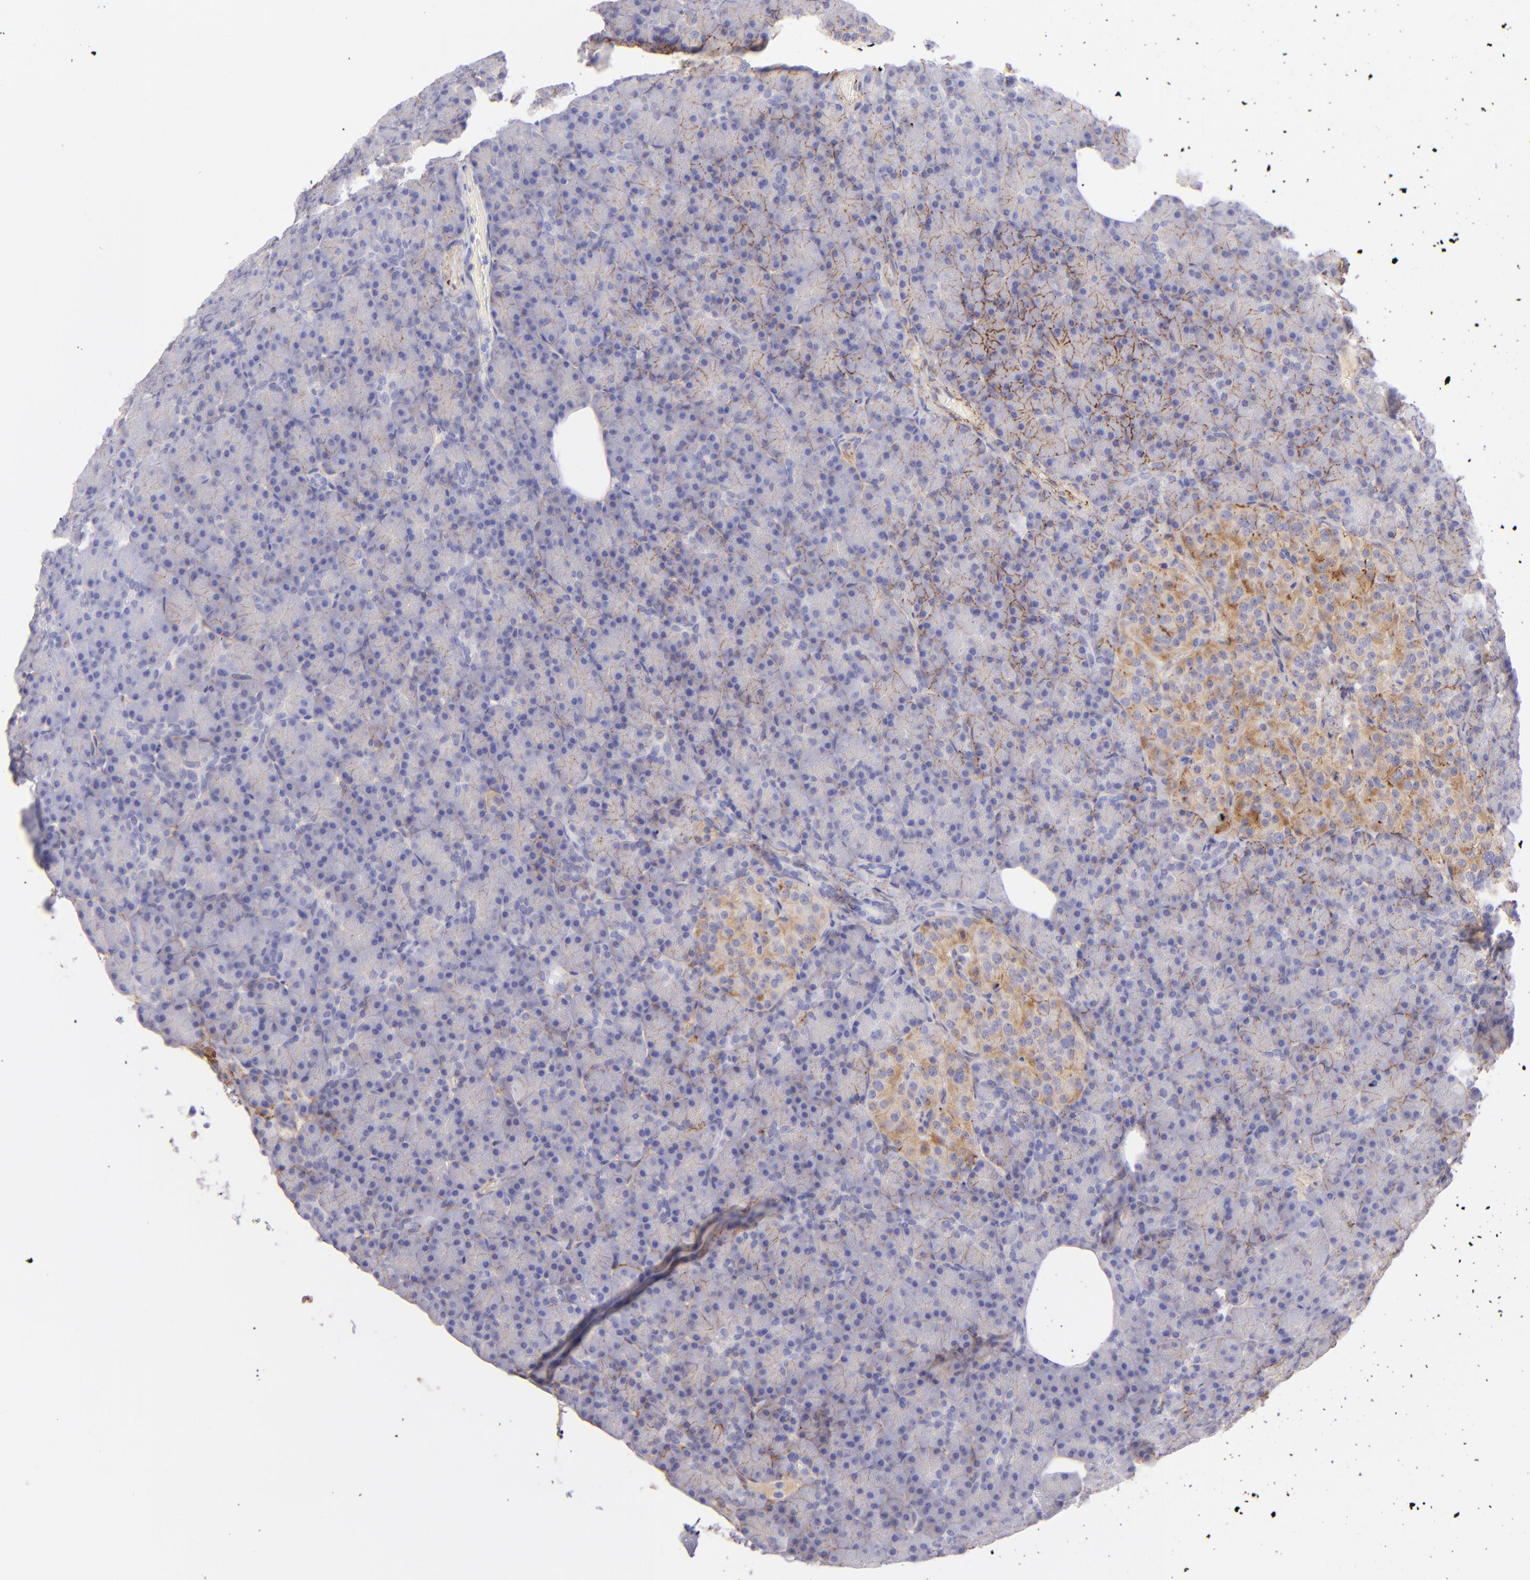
{"staining": {"intensity": "weak", "quantity": "25%-75%", "location": "cytoplasmic/membranous"}, "tissue": "pancreas", "cell_type": "Exocrine glandular cells", "image_type": "normal", "snomed": [{"axis": "morphology", "description": "Normal tissue, NOS"}, {"axis": "topography", "description": "Pancreas"}], "caption": "Immunohistochemistry (IHC) of benign human pancreas shows low levels of weak cytoplasmic/membranous expression in approximately 25%-75% of exocrine glandular cells. (Stains: DAB (3,3'-diaminobenzidine) in brown, nuclei in blue, Microscopy: brightfield microscopy at high magnification).", "gene": "CD81", "patient": {"sex": "female", "age": 43}}